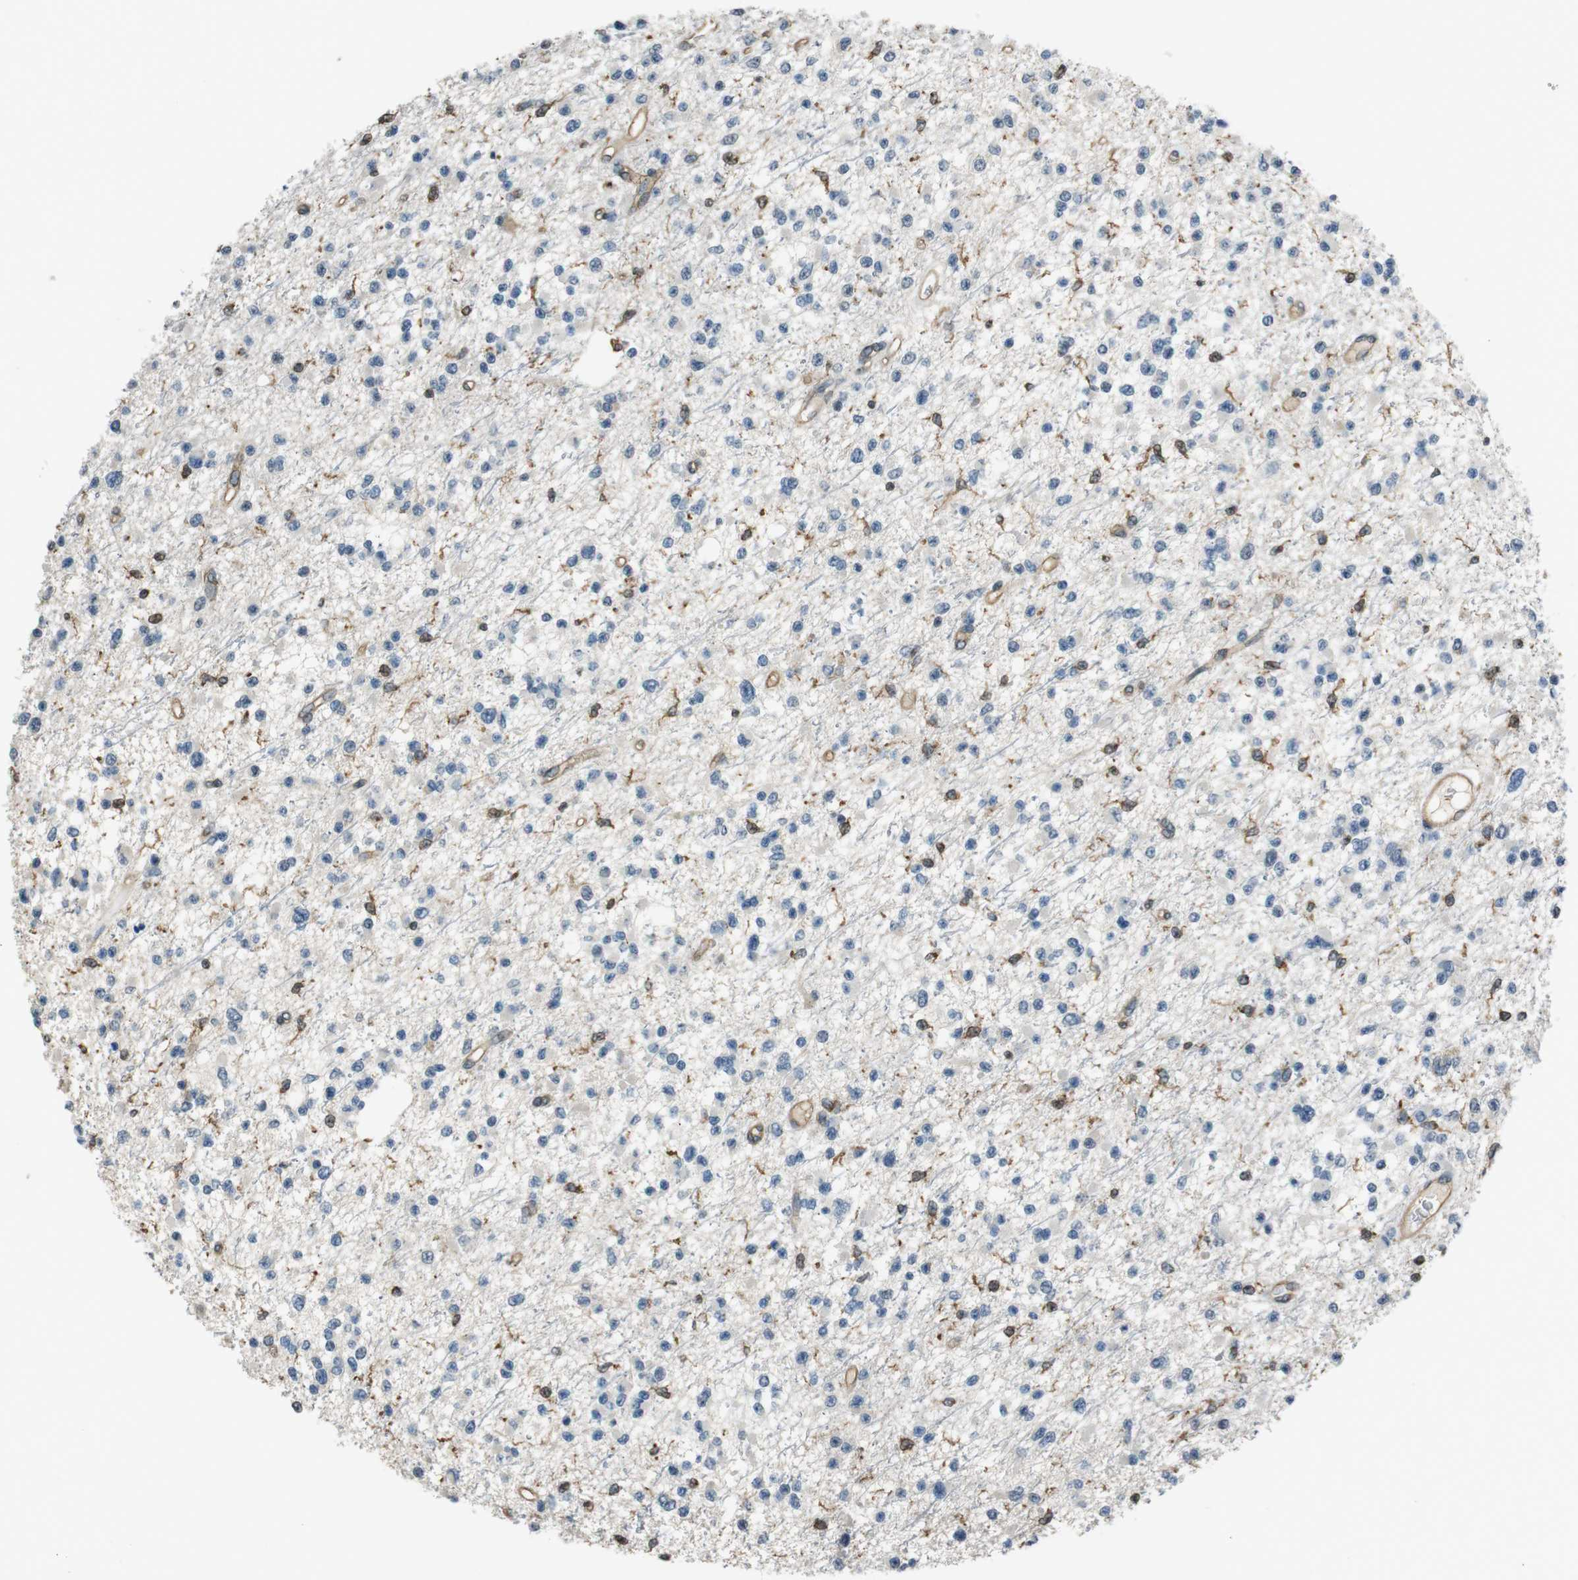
{"staining": {"intensity": "weak", "quantity": "<25%", "location": "cytoplasmic/membranous"}, "tissue": "glioma", "cell_type": "Tumor cells", "image_type": "cancer", "snomed": [{"axis": "morphology", "description": "Glioma, malignant, Low grade"}, {"axis": "topography", "description": "Brain"}], "caption": "This is an immunohistochemistry (IHC) image of human malignant glioma (low-grade). There is no expression in tumor cells.", "gene": "FCAR", "patient": {"sex": "female", "age": 22}}